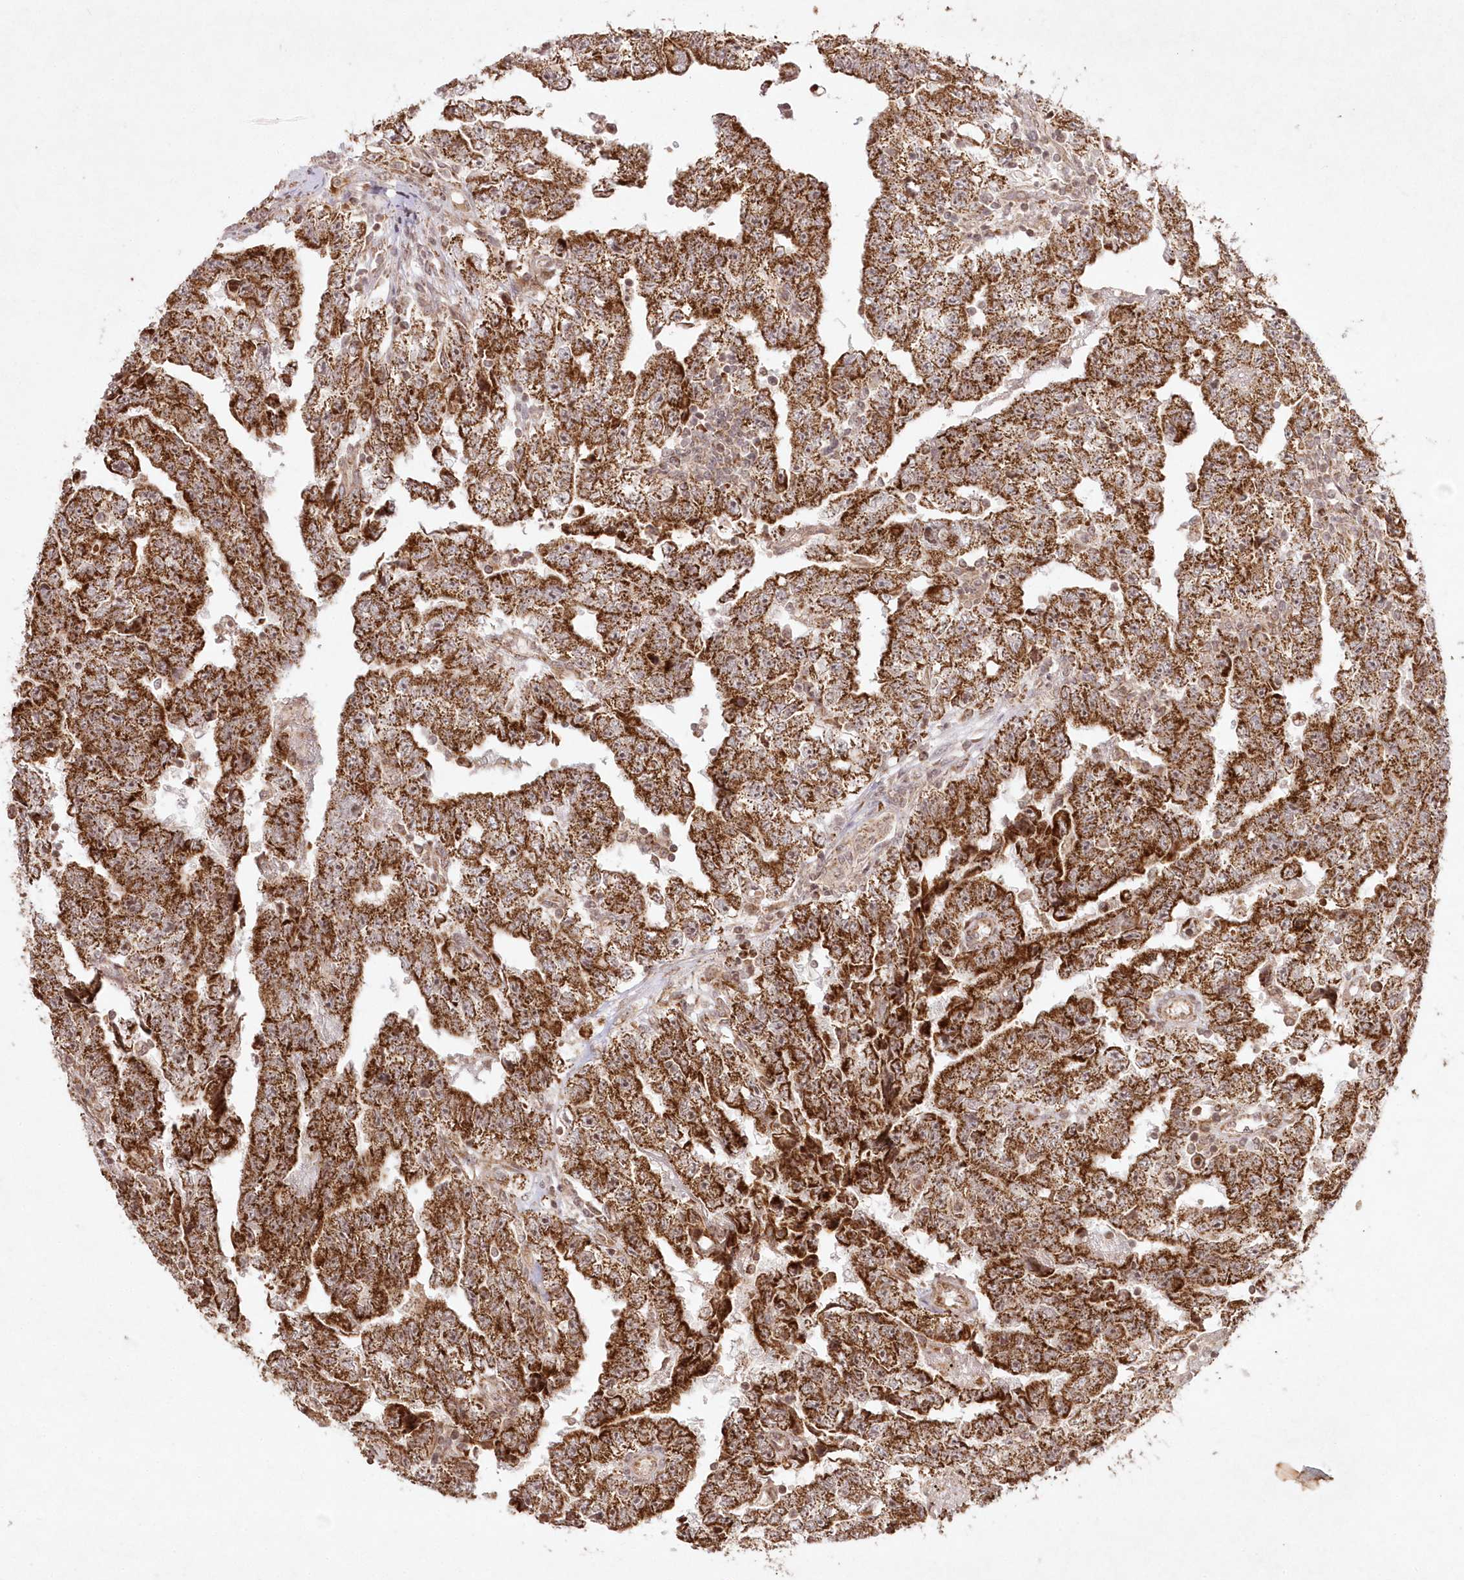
{"staining": {"intensity": "strong", "quantity": ">75%", "location": "cytoplasmic/membranous"}, "tissue": "testis cancer", "cell_type": "Tumor cells", "image_type": "cancer", "snomed": [{"axis": "morphology", "description": "Carcinoma, Embryonal, NOS"}, {"axis": "topography", "description": "Testis"}], "caption": "IHC (DAB) staining of embryonal carcinoma (testis) displays strong cytoplasmic/membranous protein positivity in about >75% of tumor cells.", "gene": "LRPPRC", "patient": {"sex": "male", "age": 25}}